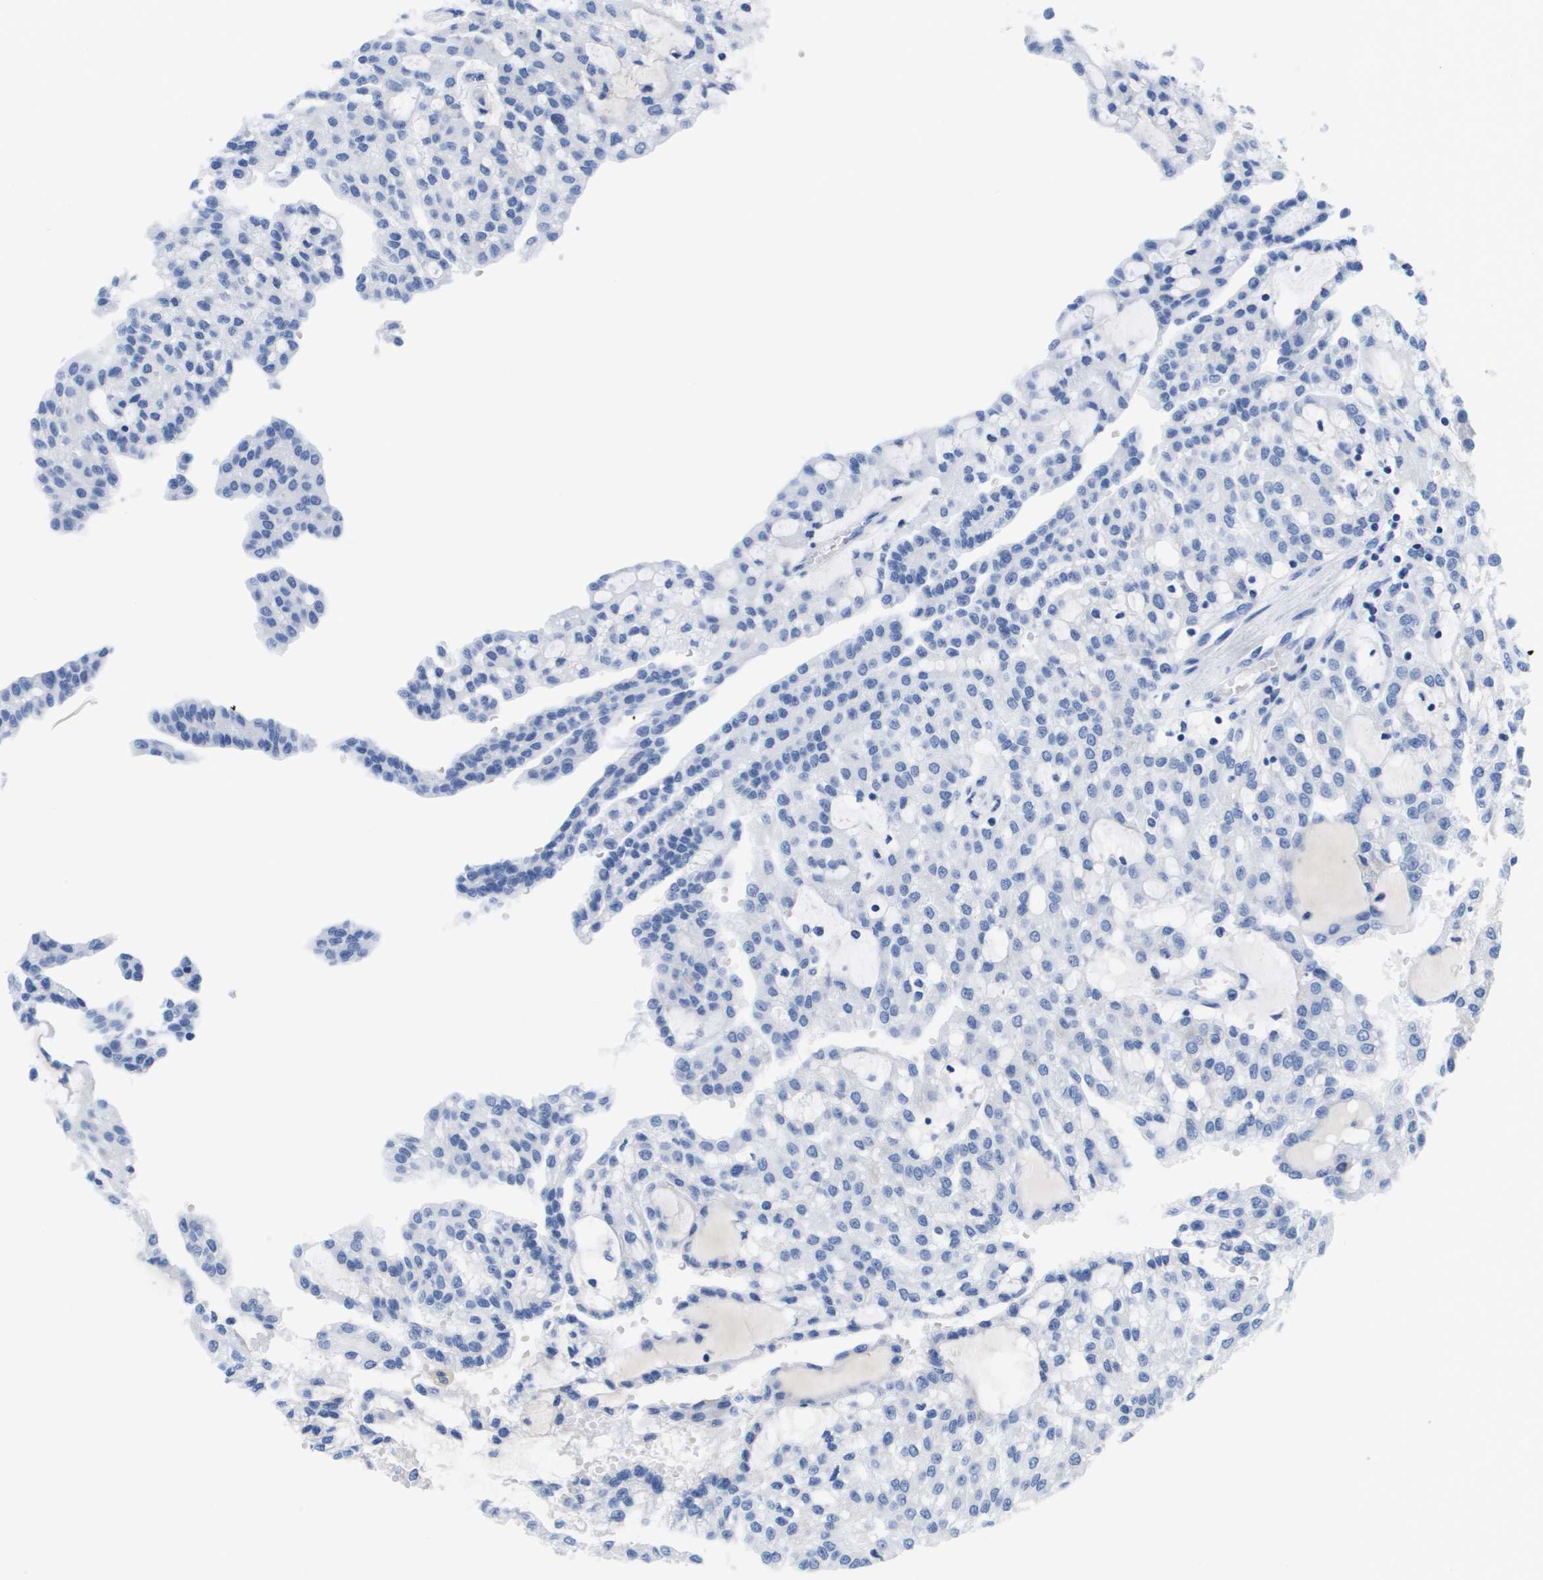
{"staining": {"intensity": "negative", "quantity": "none", "location": "none"}, "tissue": "renal cancer", "cell_type": "Tumor cells", "image_type": "cancer", "snomed": [{"axis": "morphology", "description": "Adenocarcinoma, NOS"}, {"axis": "topography", "description": "Kidney"}], "caption": "Protein analysis of renal cancer shows no significant expression in tumor cells.", "gene": "APOA1", "patient": {"sex": "male", "age": 63}}